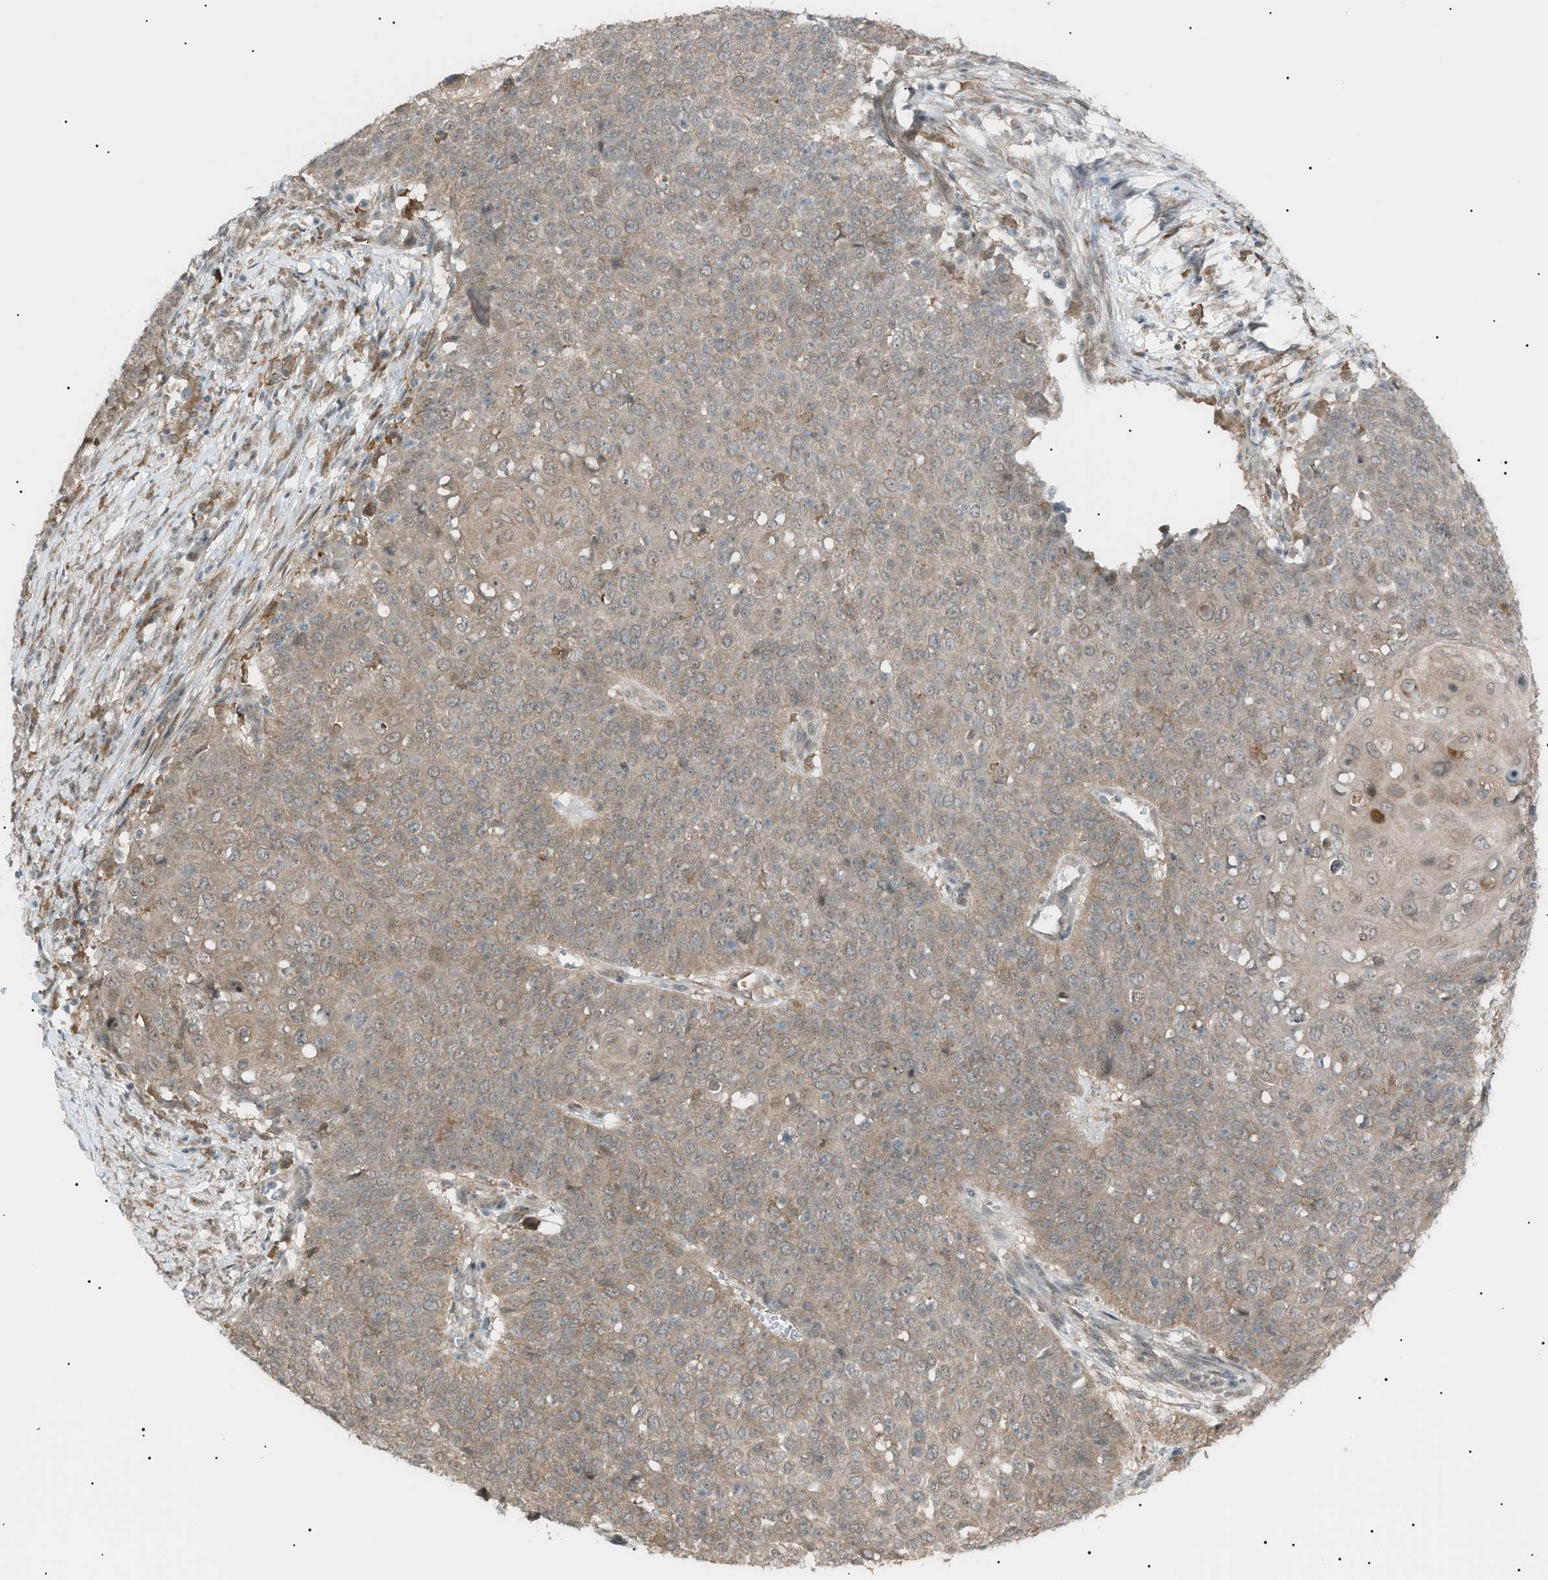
{"staining": {"intensity": "weak", "quantity": ">75%", "location": "cytoplasmic/membranous,nuclear"}, "tissue": "cervical cancer", "cell_type": "Tumor cells", "image_type": "cancer", "snomed": [{"axis": "morphology", "description": "Squamous cell carcinoma, NOS"}, {"axis": "topography", "description": "Cervix"}], "caption": "Cervical squamous cell carcinoma stained with DAB IHC demonstrates low levels of weak cytoplasmic/membranous and nuclear positivity in approximately >75% of tumor cells.", "gene": "LPIN2", "patient": {"sex": "female", "age": 39}}